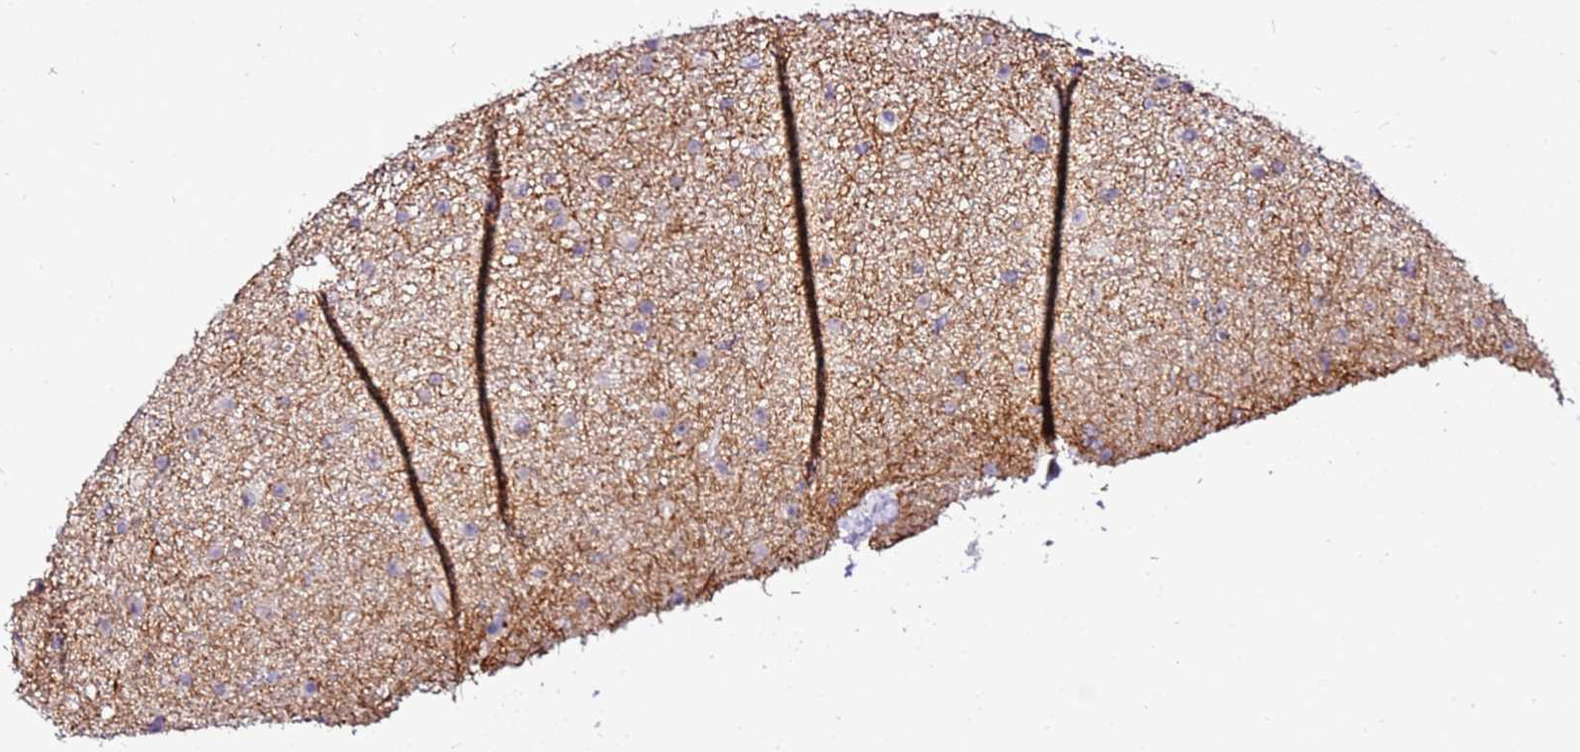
{"staining": {"intensity": "negative", "quantity": "none", "location": "none"}, "tissue": "glioma", "cell_type": "Tumor cells", "image_type": "cancer", "snomed": [{"axis": "morphology", "description": "Glioma, malignant, Low grade"}, {"axis": "topography", "description": "Cerebral cortex"}], "caption": "A micrograph of human low-grade glioma (malignant) is negative for staining in tumor cells. (Brightfield microscopy of DAB immunohistochemistry at high magnification).", "gene": "ART5", "patient": {"sex": "female", "age": 39}}